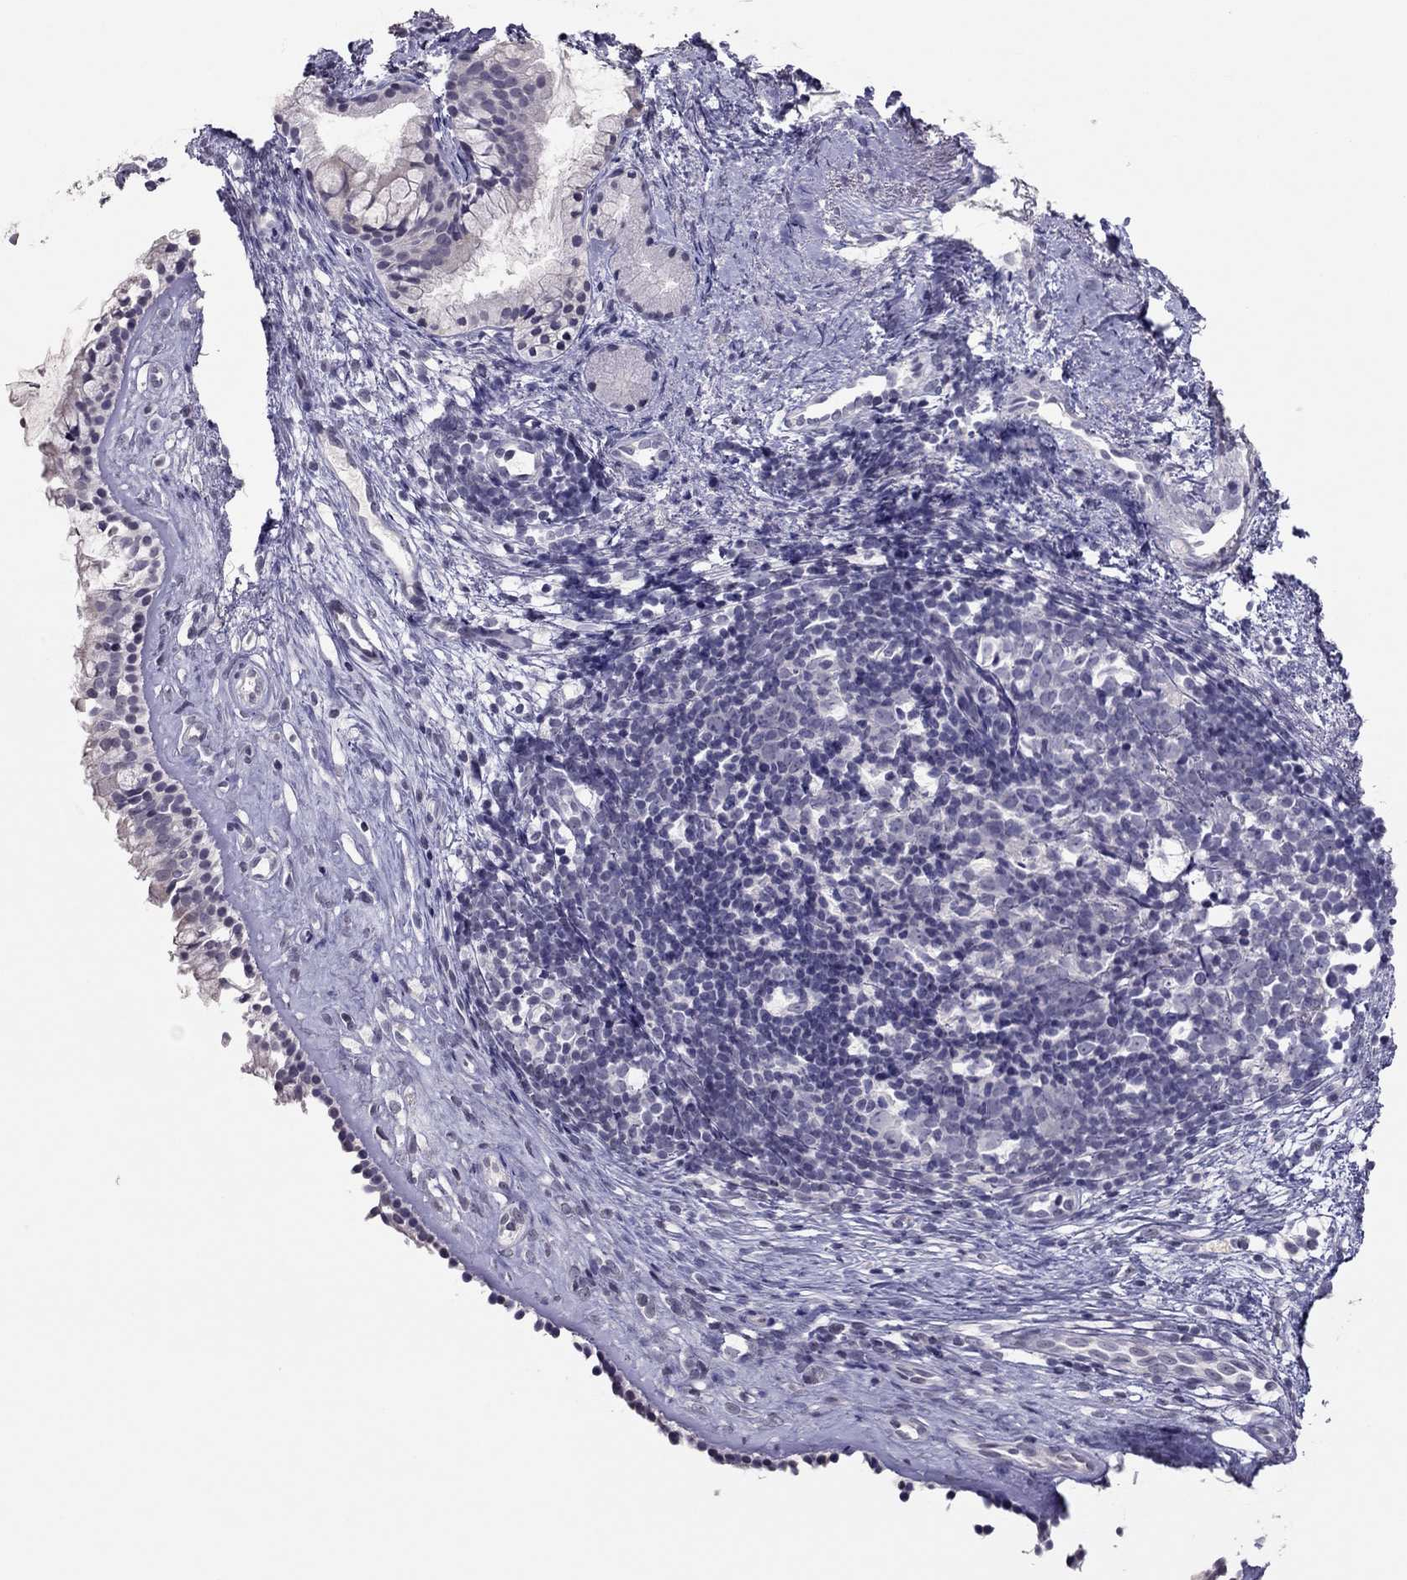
{"staining": {"intensity": "negative", "quantity": "none", "location": "none"}, "tissue": "nasopharynx", "cell_type": "Respiratory epithelial cells", "image_type": "normal", "snomed": [{"axis": "morphology", "description": "Normal tissue, NOS"}, {"axis": "topography", "description": "Nasopharynx"}], "caption": "High magnification brightfield microscopy of benign nasopharynx stained with DAB (brown) and counterstained with hematoxylin (blue): respiratory epithelial cells show no significant expression.", "gene": "TSHB", "patient": {"sex": "female", "age": 52}}